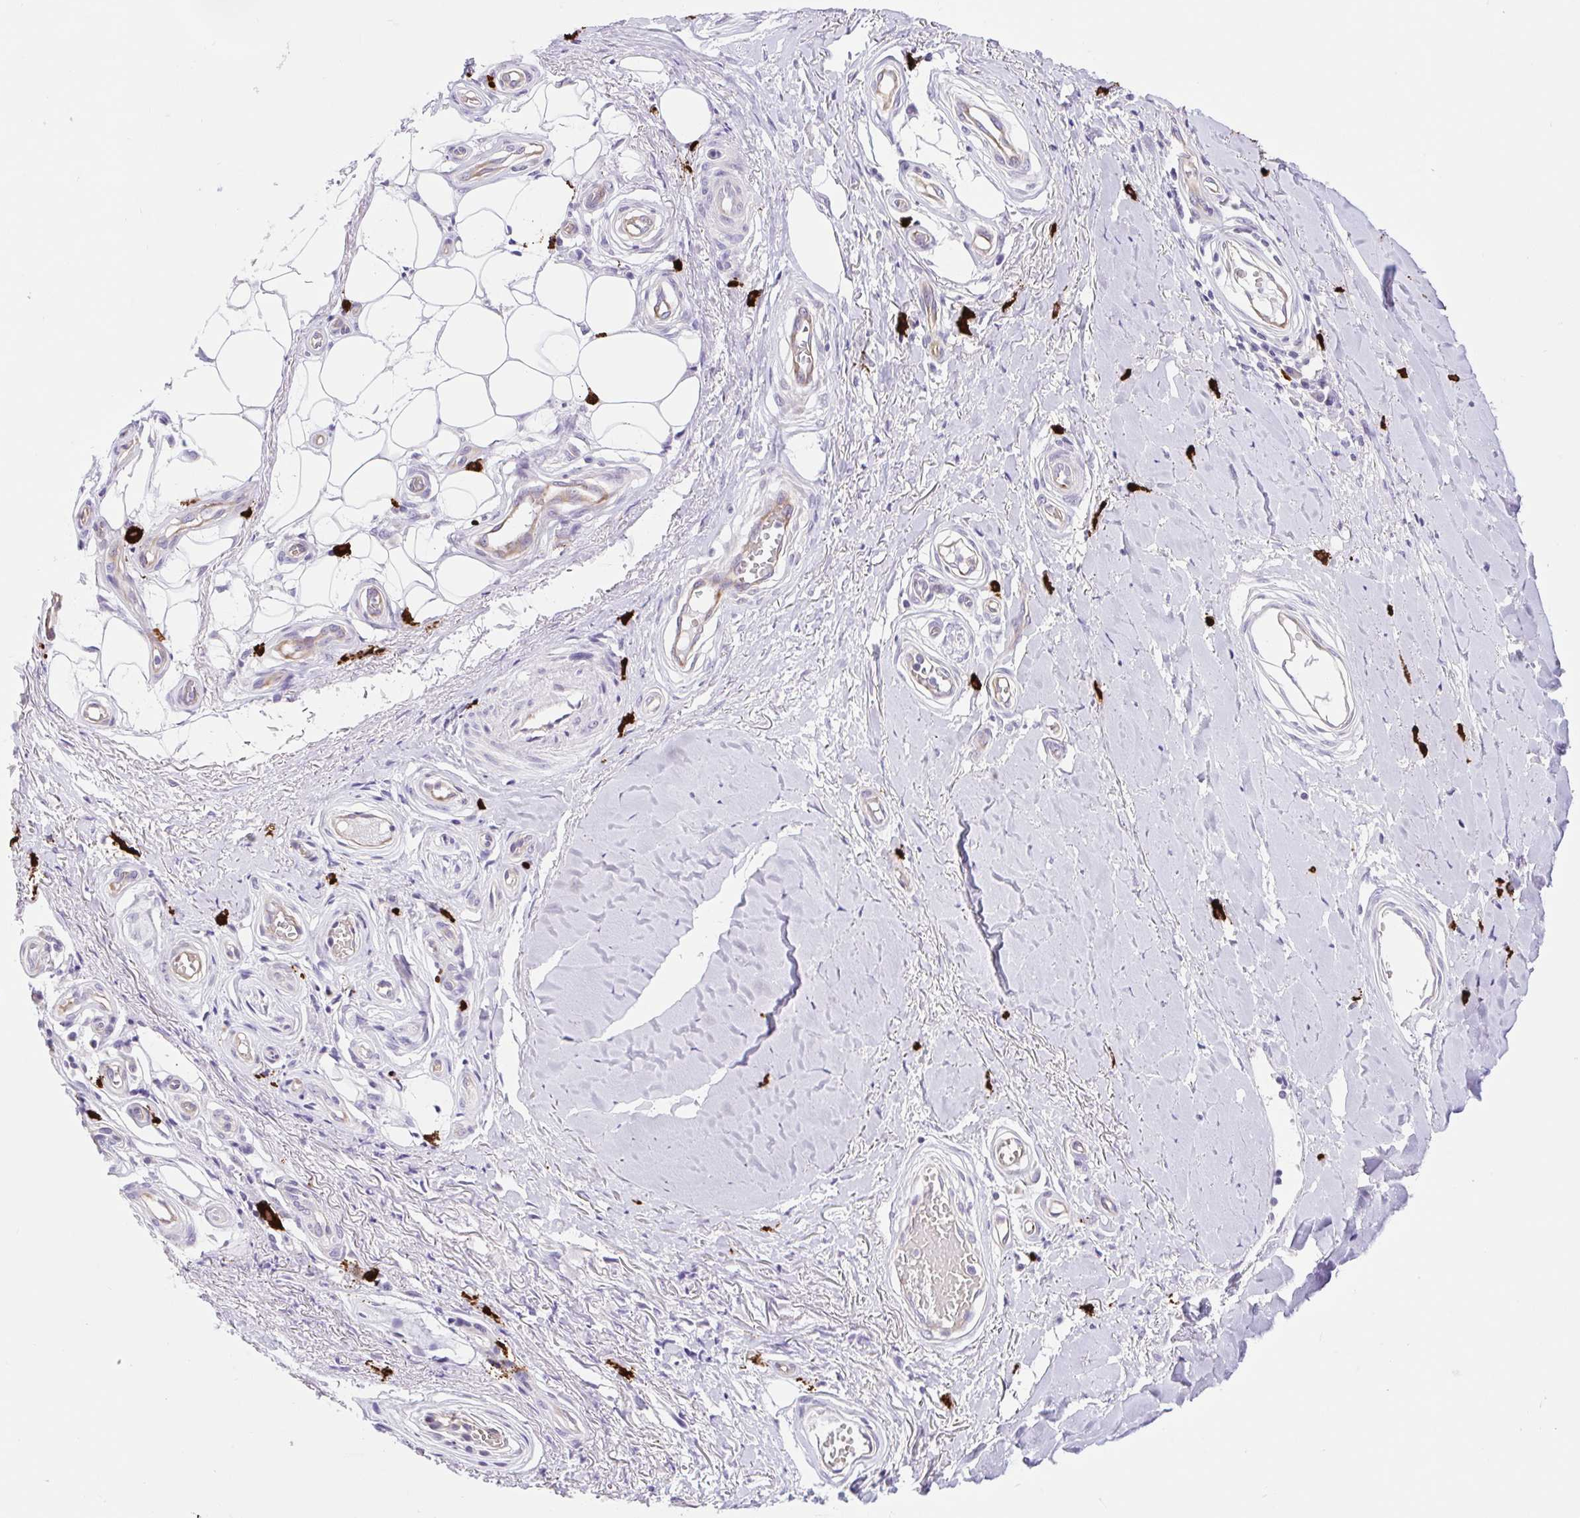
{"staining": {"intensity": "negative", "quantity": "none", "location": "none"}, "tissue": "skin cancer", "cell_type": "Tumor cells", "image_type": "cancer", "snomed": [{"axis": "morphology", "description": "Squamous cell carcinoma, NOS"}, {"axis": "topography", "description": "Skin"}], "caption": "IHC photomicrograph of human skin cancer stained for a protein (brown), which shows no staining in tumor cells. Brightfield microscopy of immunohistochemistry stained with DAB (3,3'-diaminobenzidine) (brown) and hematoxylin (blue), captured at high magnification.", "gene": "FAM177B", "patient": {"sex": "male", "age": 70}}